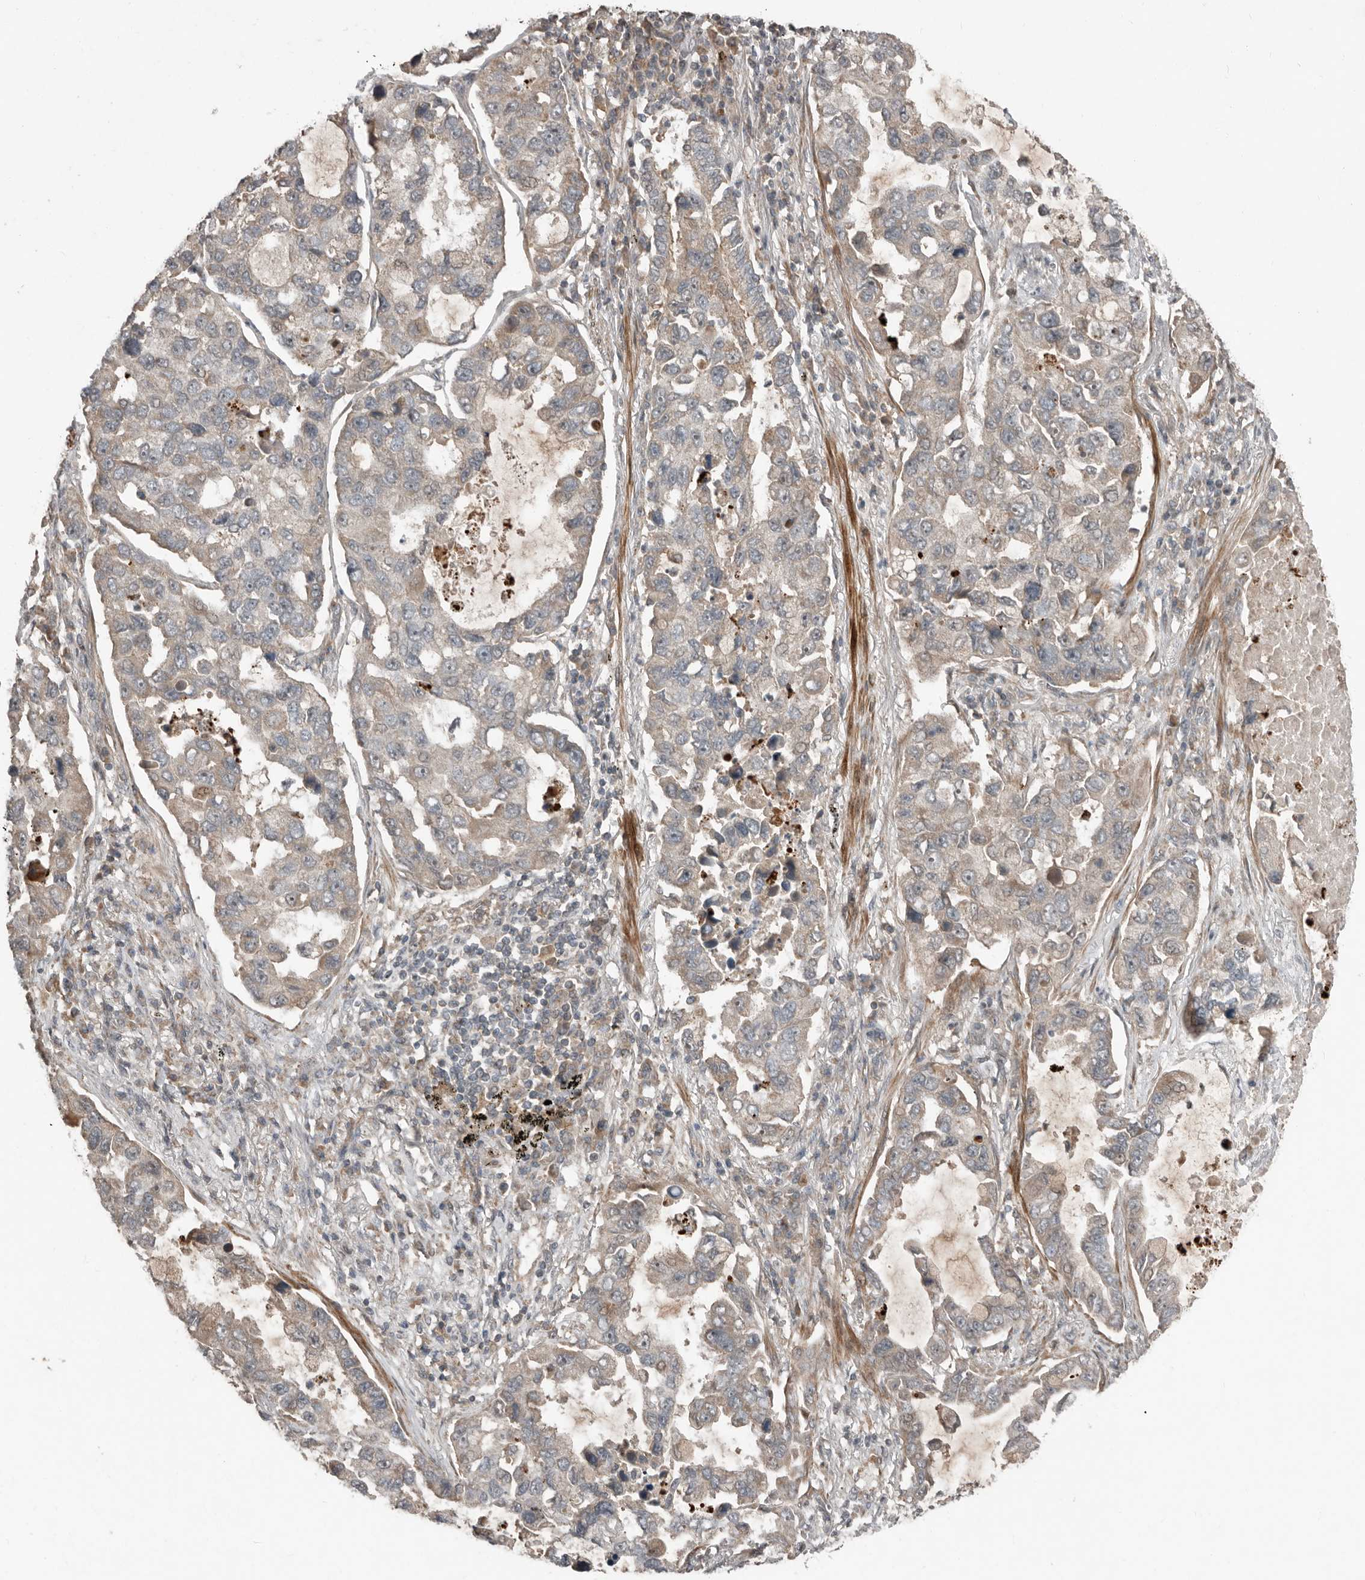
{"staining": {"intensity": "weak", "quantity": "<25%", "location": "cytoplasmic/membranous"}, "tissue": "lung cancer", "cell_type": "Tumor cells", "image_type": "cancer", "snomed": [{"axis": "morphology", "description": "Adenocarcinoma, NOS"}, {"axis": "topography", "description": "Lung"}], "caption": "This is an IHC image of lung cancer (adenocarcinoma). There is no expression in tumor cells.", "gene": "SLC6A7", "patient": {"sex": "male", "age": 64}}